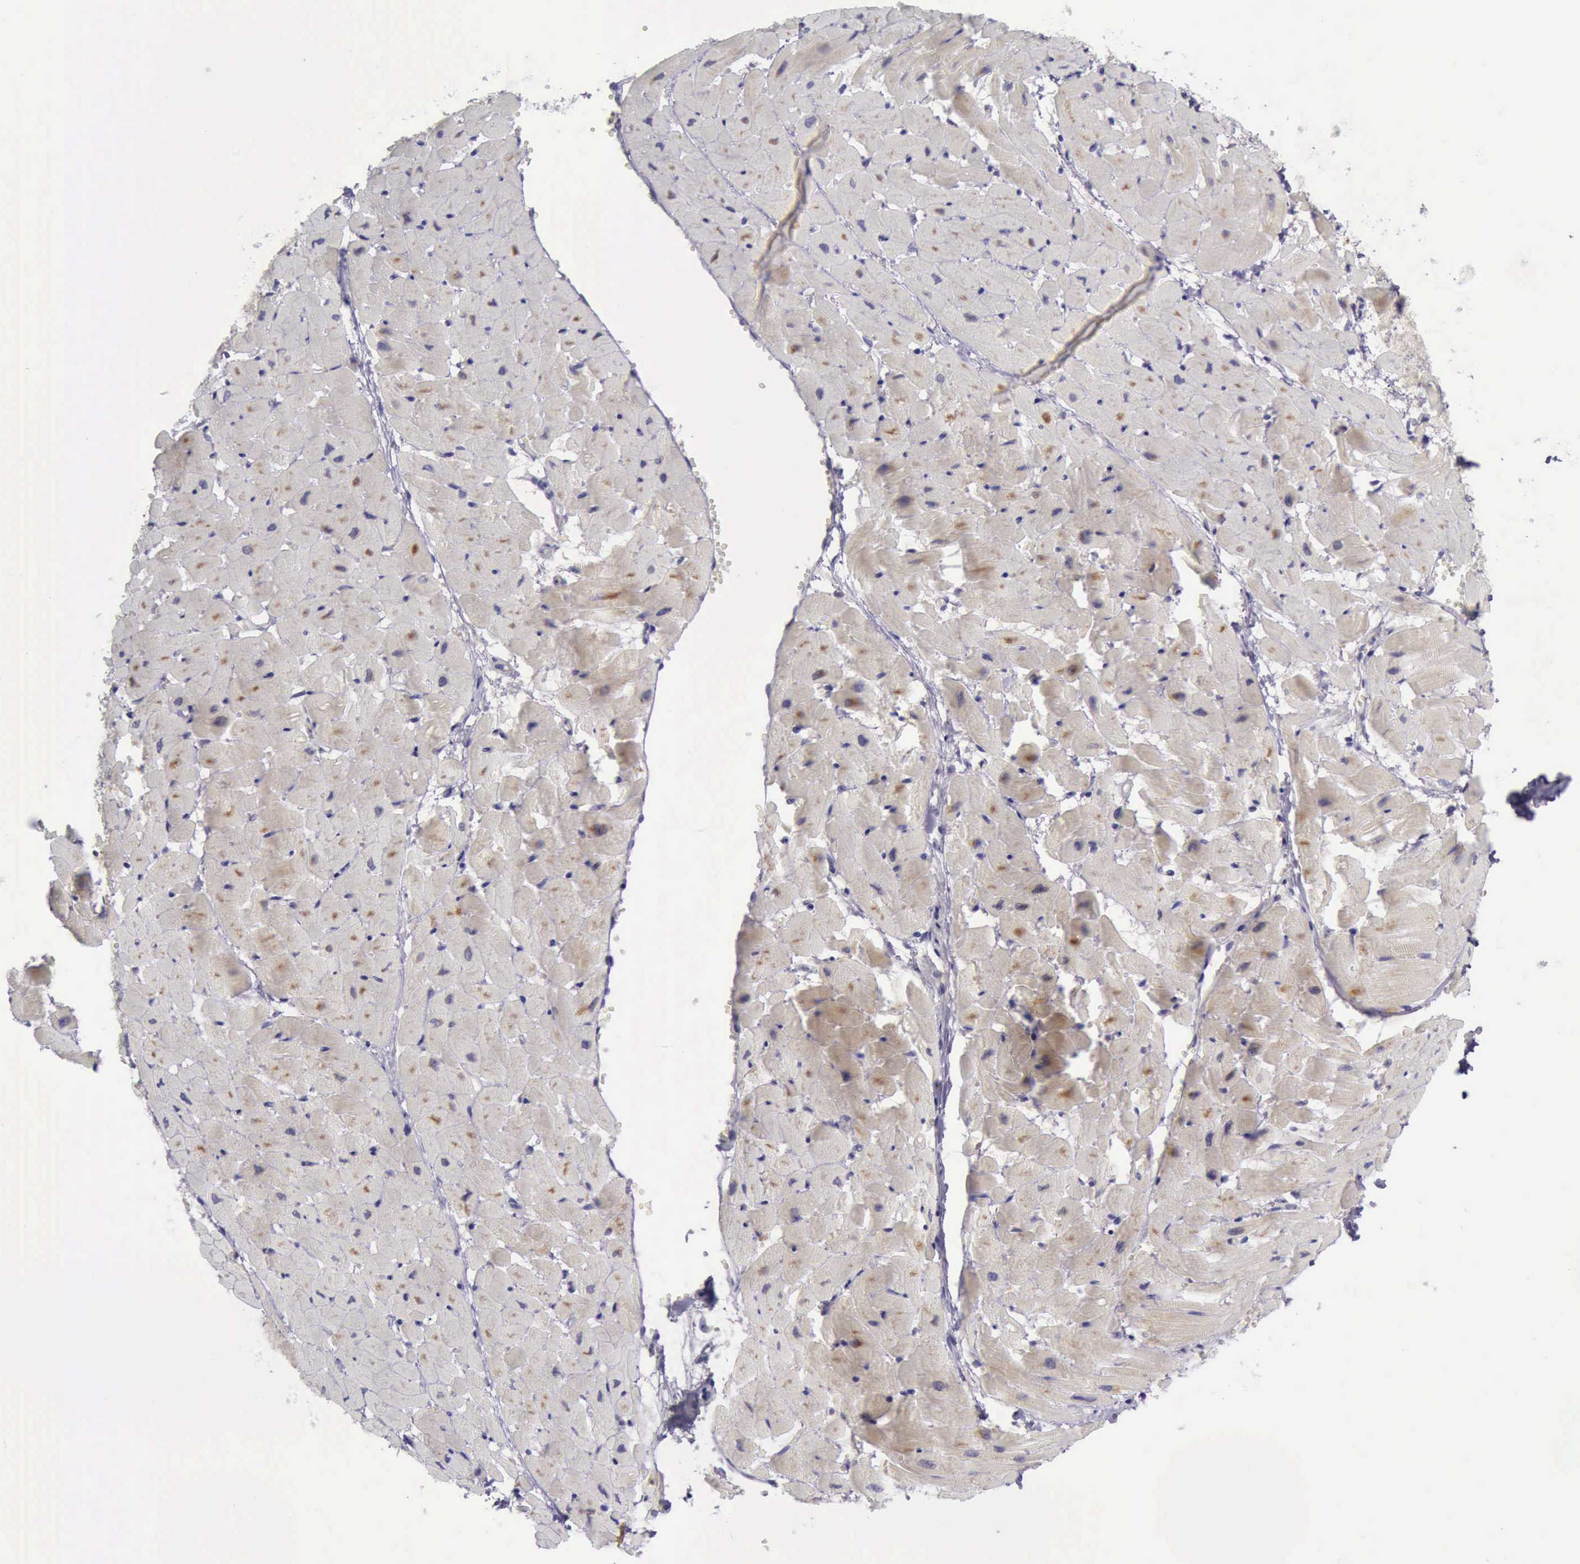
{"staining": {"intensity": "weak", "quantity": "<25%", "location": "cytoplasmic/membranous"}, "tissue": "heart muscle", "cell_type": "Cardiomyocytes", "image_type": "normal", "snomed": [{"axis": "morphology", "description": "Normal tissue, NOS"}, {"axis": "topography", "description": "Heart"}], "caption": "Immunohistochemistry image of benign human heart muscle stained for a protein (brown), which displays no positivity in cardiomyocytes. Nuclei are stained in blue.", "gene": "ARNT2", "patient": {"sex": "female", "age": 19}}